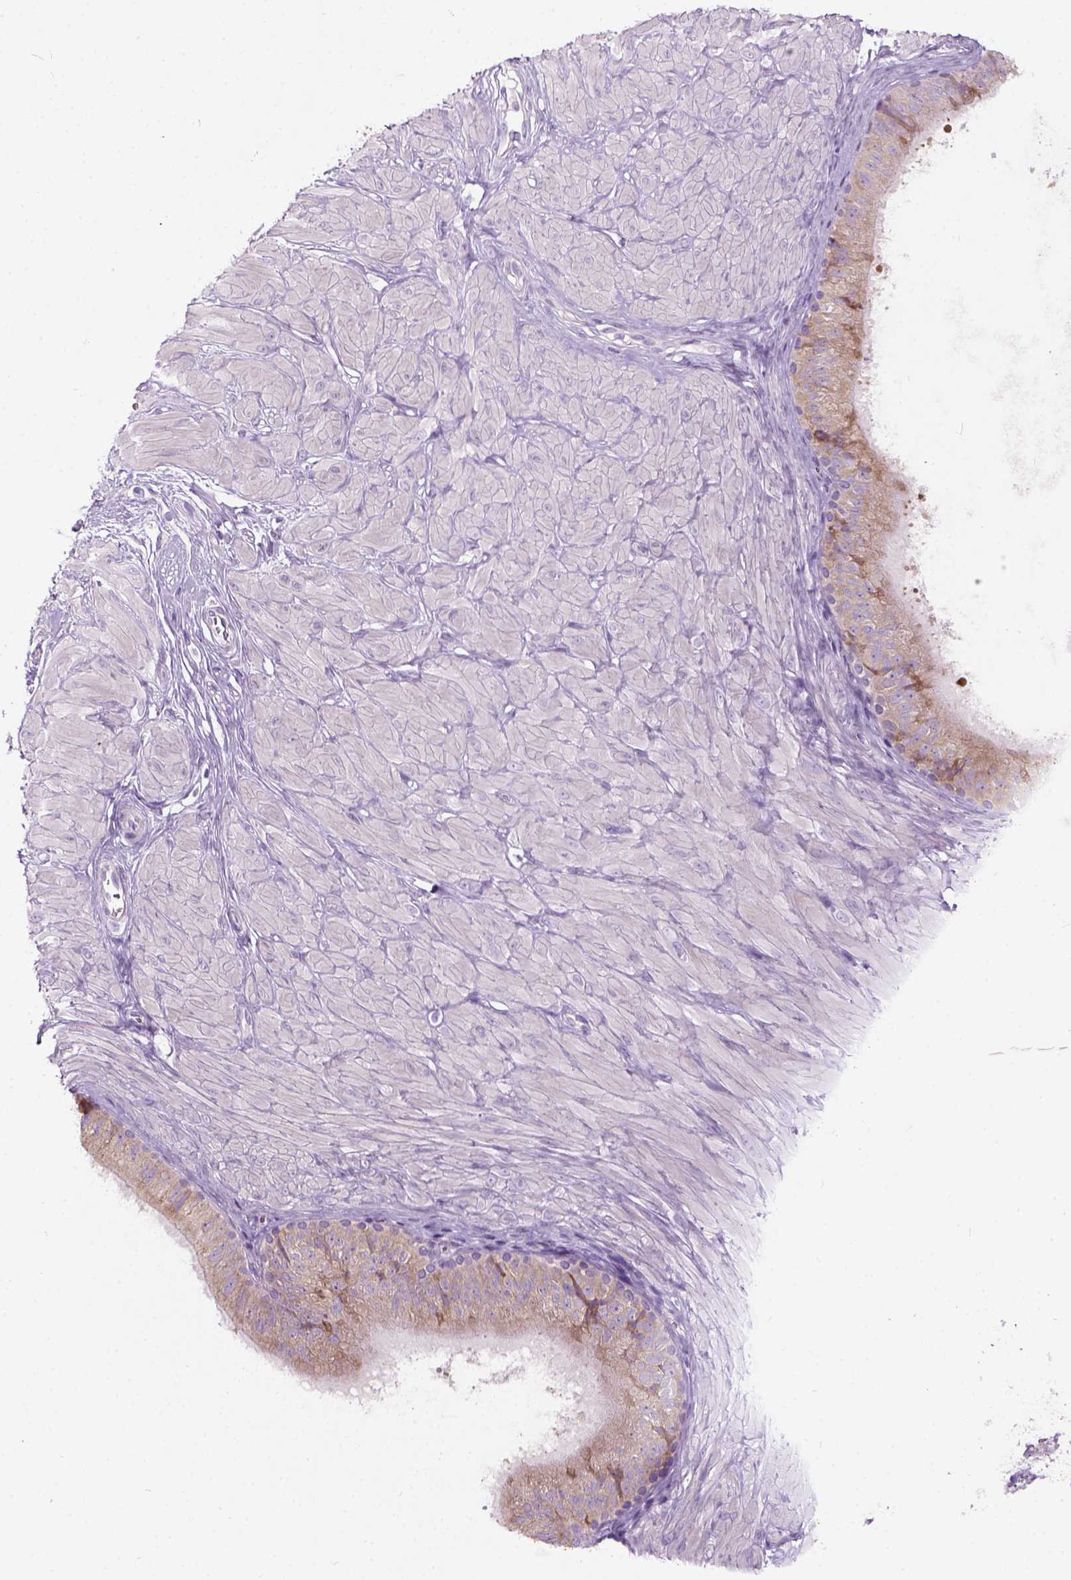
{"staining": {"intensity": "weak", "quantity": "25%-75%", "location": "cytoplasmic/membranous"}, "tissue": "epididymis", "cell_type": "Glandular cells", "image_type": "normal", "snomed": [{"axis": "morphology", "description": "Normal tissue, NOS"}, {"axis": "topography", "description": "Epididymis"}], "caption": "Epididymis stained for a protein displays weak cytoplasmic/membranous positivity in glandular cells. (Brightfield microscopy of DAB IHC at high magnification).", "gene": "TRIM72", "patient": {"sex": "male", "age": 37}}